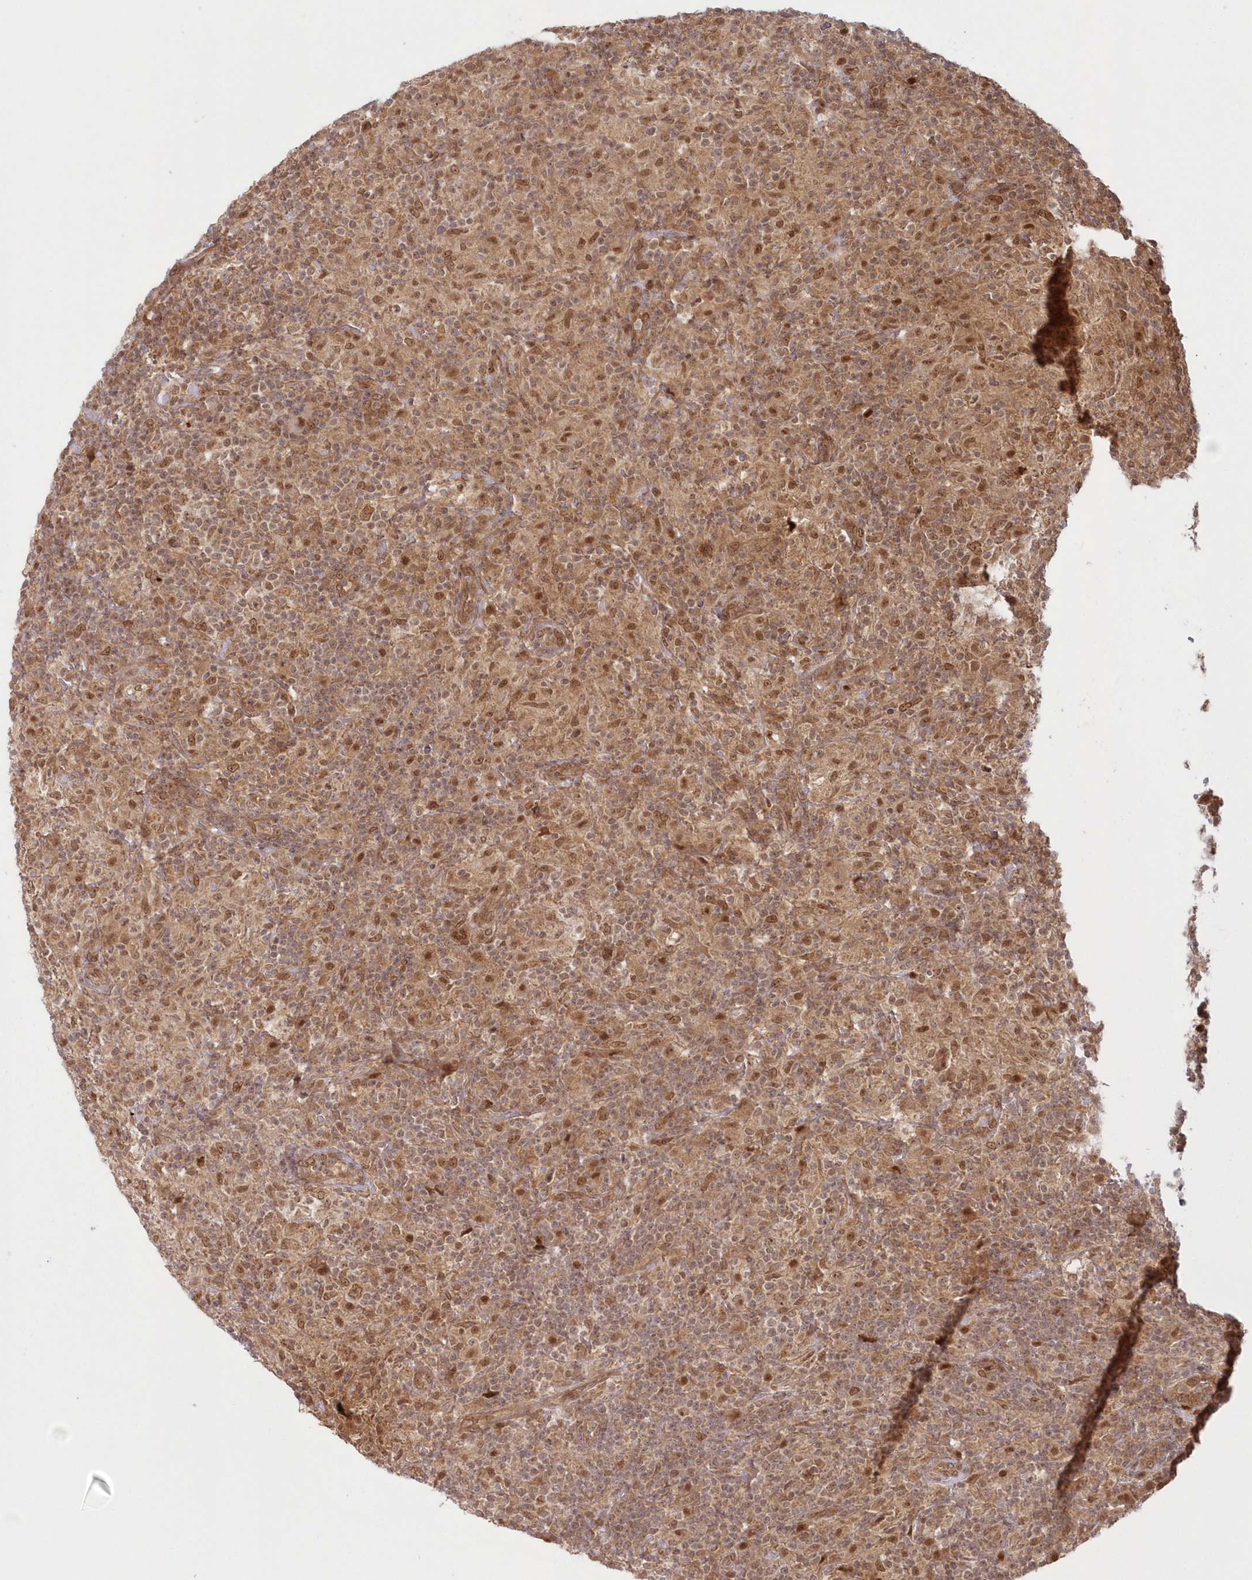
{"staining": {"intensity": "moderate", "quantity": ">75%", "location": "nuclear"}, "tissue": "lymphoma", "cell_type": "Tumor cells", "image_type": "cancer", "snomed": [{"axis": "morphology", "description": "Hodgkin's disease, NOS"}, {"axis": "topography", "description": "Lymph node"}], "caption": "Immunohistochemical staining of lymphoma reveals medium levels of moderate nuclear protein staining in about >75% of tumor cells. (Brightfield microscopy of DAB IHC at high magnification).", "gene": "TOGARAM2", "patient": {"sex": "male", "age": 70}}